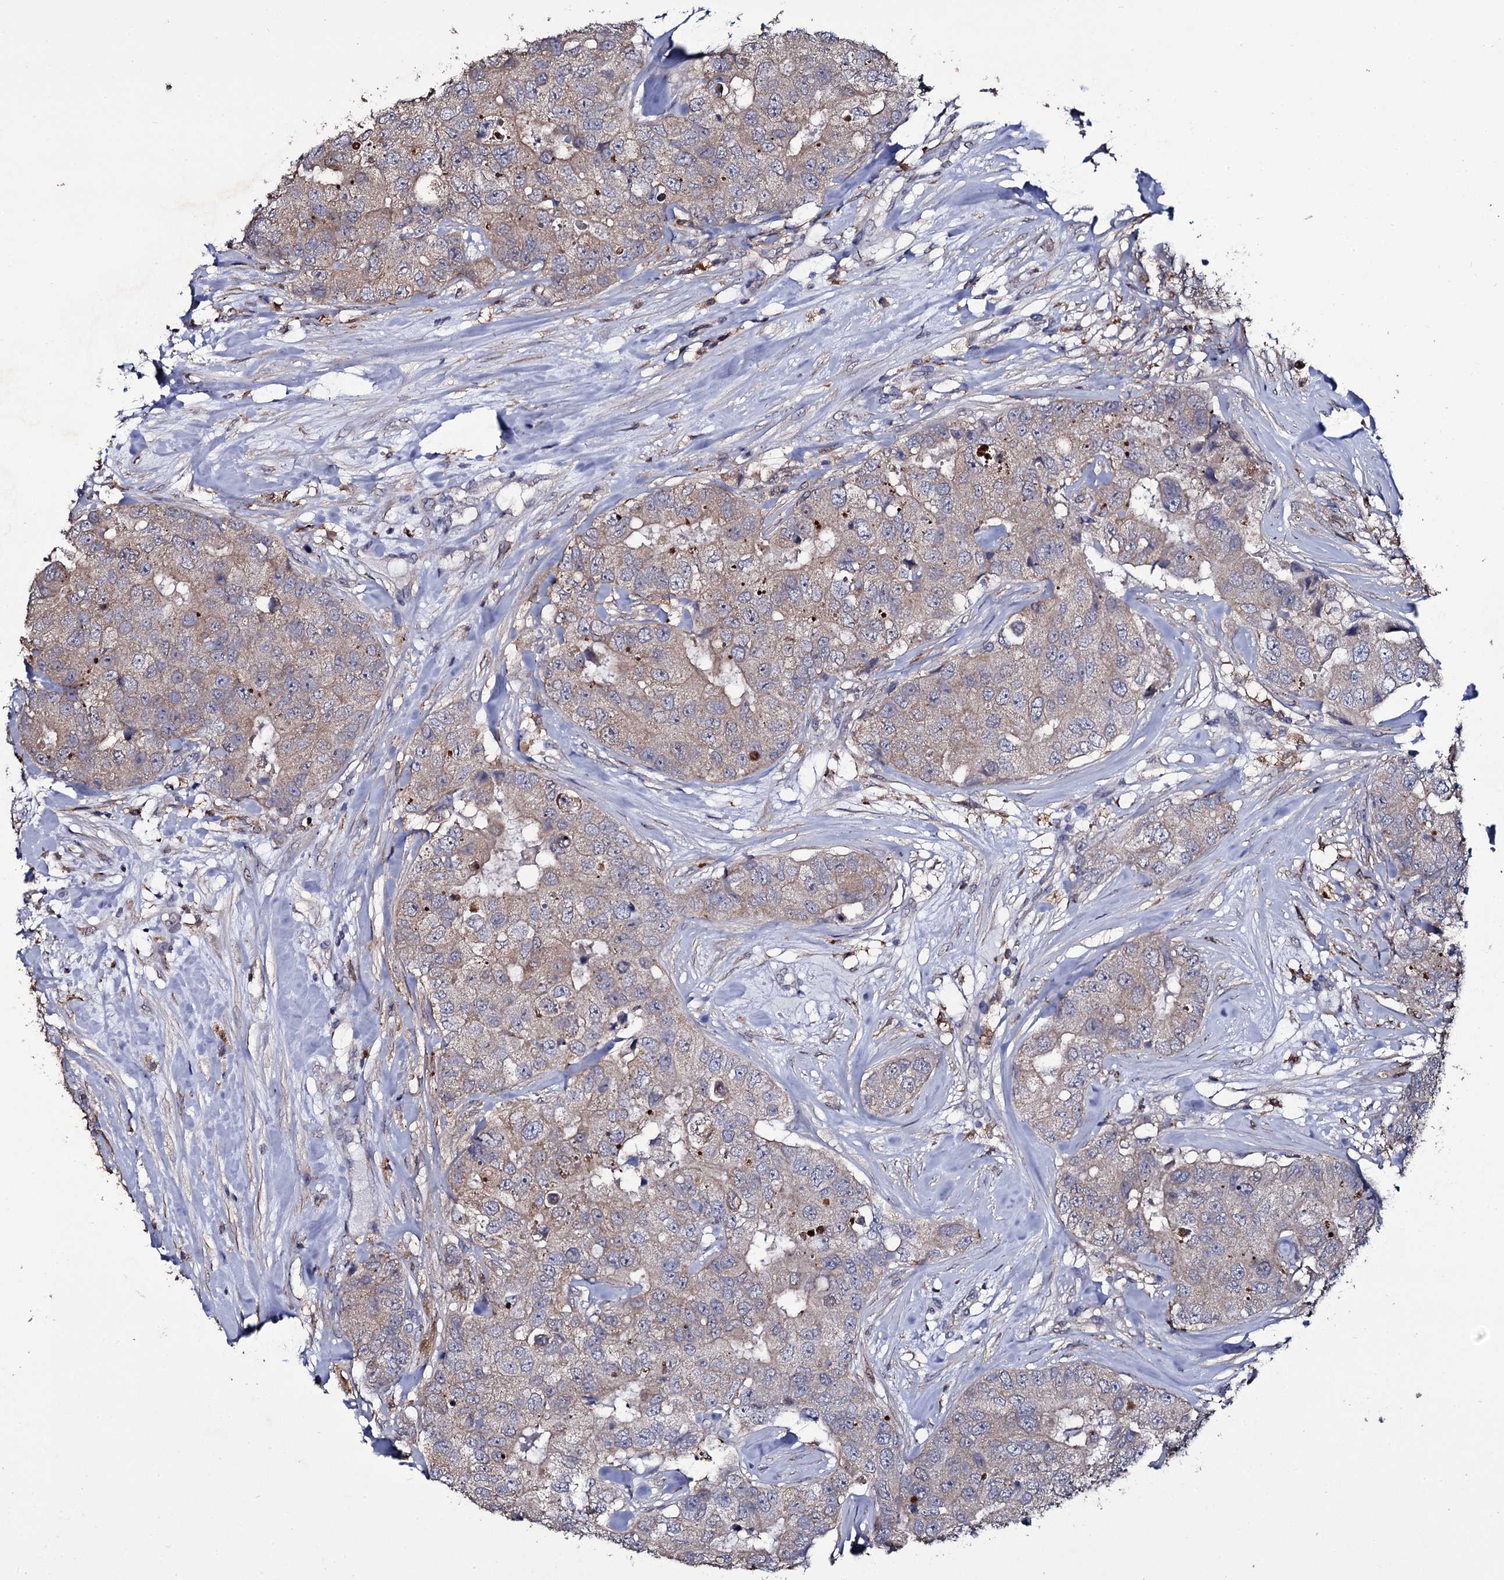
{"staining": {"intensity": "weak", "quantity": "25%-75%", "location": "cytoplasmic/membranous"}, "tissue": "breast cancer", "cell_type": "Tumor cells", "image_type": "cancer", "snomed": [{"axis": "morphology", "description": "Duct carcinoma"}, {"axis": "topography", "description": "Breast"}], "caption": "High-magnification brightfield microscopy of invasive ductal carcinoma (breast) stained with DAB (3,3'-diaminobenzidine) (brown) and counterstained with hematoxylin (blue). tumor cells exhibit weak cytoplasmic/membranous expression is identified in about25%-75% of cells.", "gene": "CRYL1", "patient": {"sex": "female", "age": 62}}